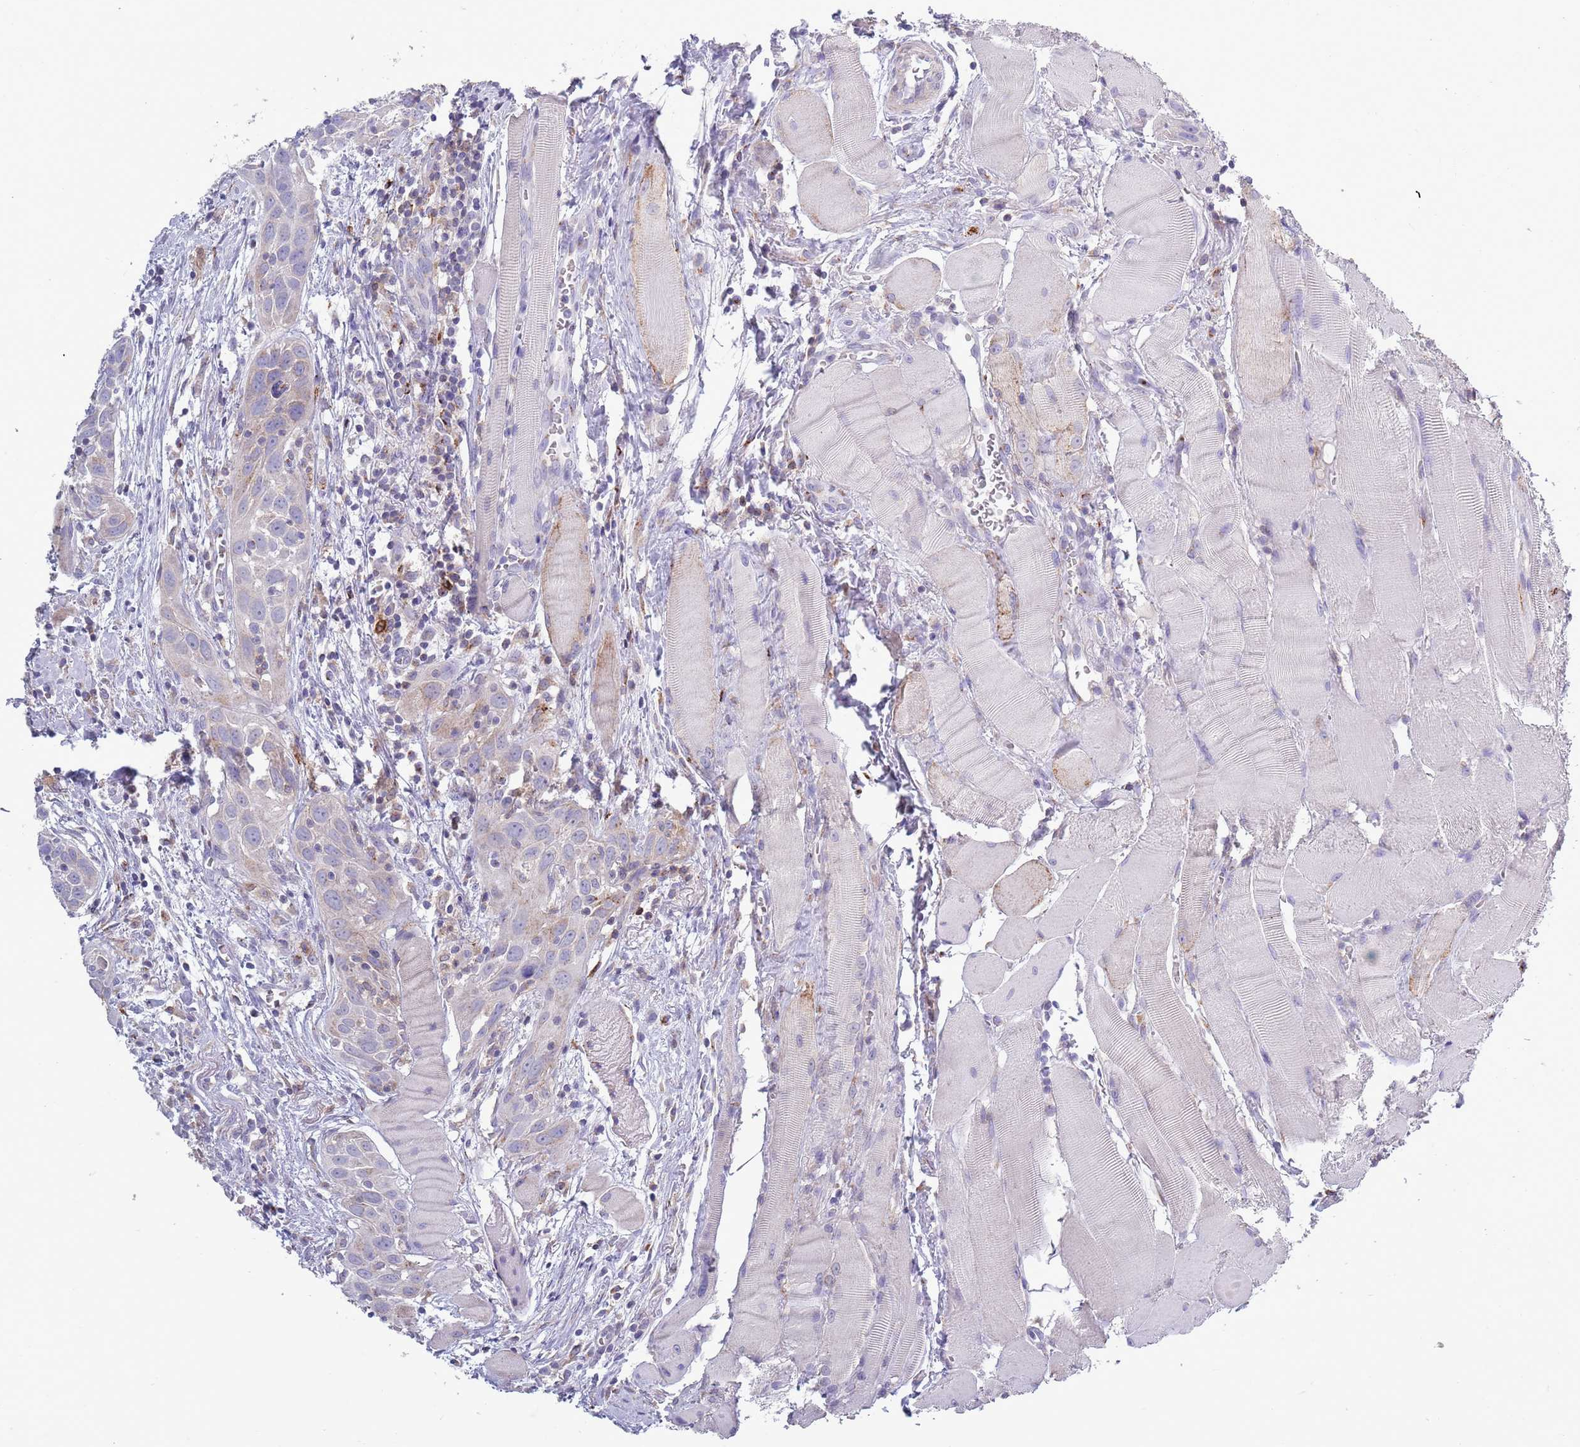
{"staining": {"intensity": "moderate", "quantity": "<25%", "location": "cytoplasmic/membranous"}, "tissue": "head and neck cancer", "cell_type": "Tumor cells", "image_type": "cancer", "snomed": [{"axis": "morphology", "description": "Squamous cell carcinoma, NOS"}, {"axis": "topography", "description": "Oral tissue"}, {"axis": "topography", "description": "Head-Neck"}], "caption": "The micrograph shows immunohistochemical staining of head and neck cancer (squamous cell carcinoma). There is moderate cytoplasmic/membranous expression is appreciated in about <25% of tumor cells.", "gene": "ACSBG1", "patient": {"sex": "female", "age": 50}}